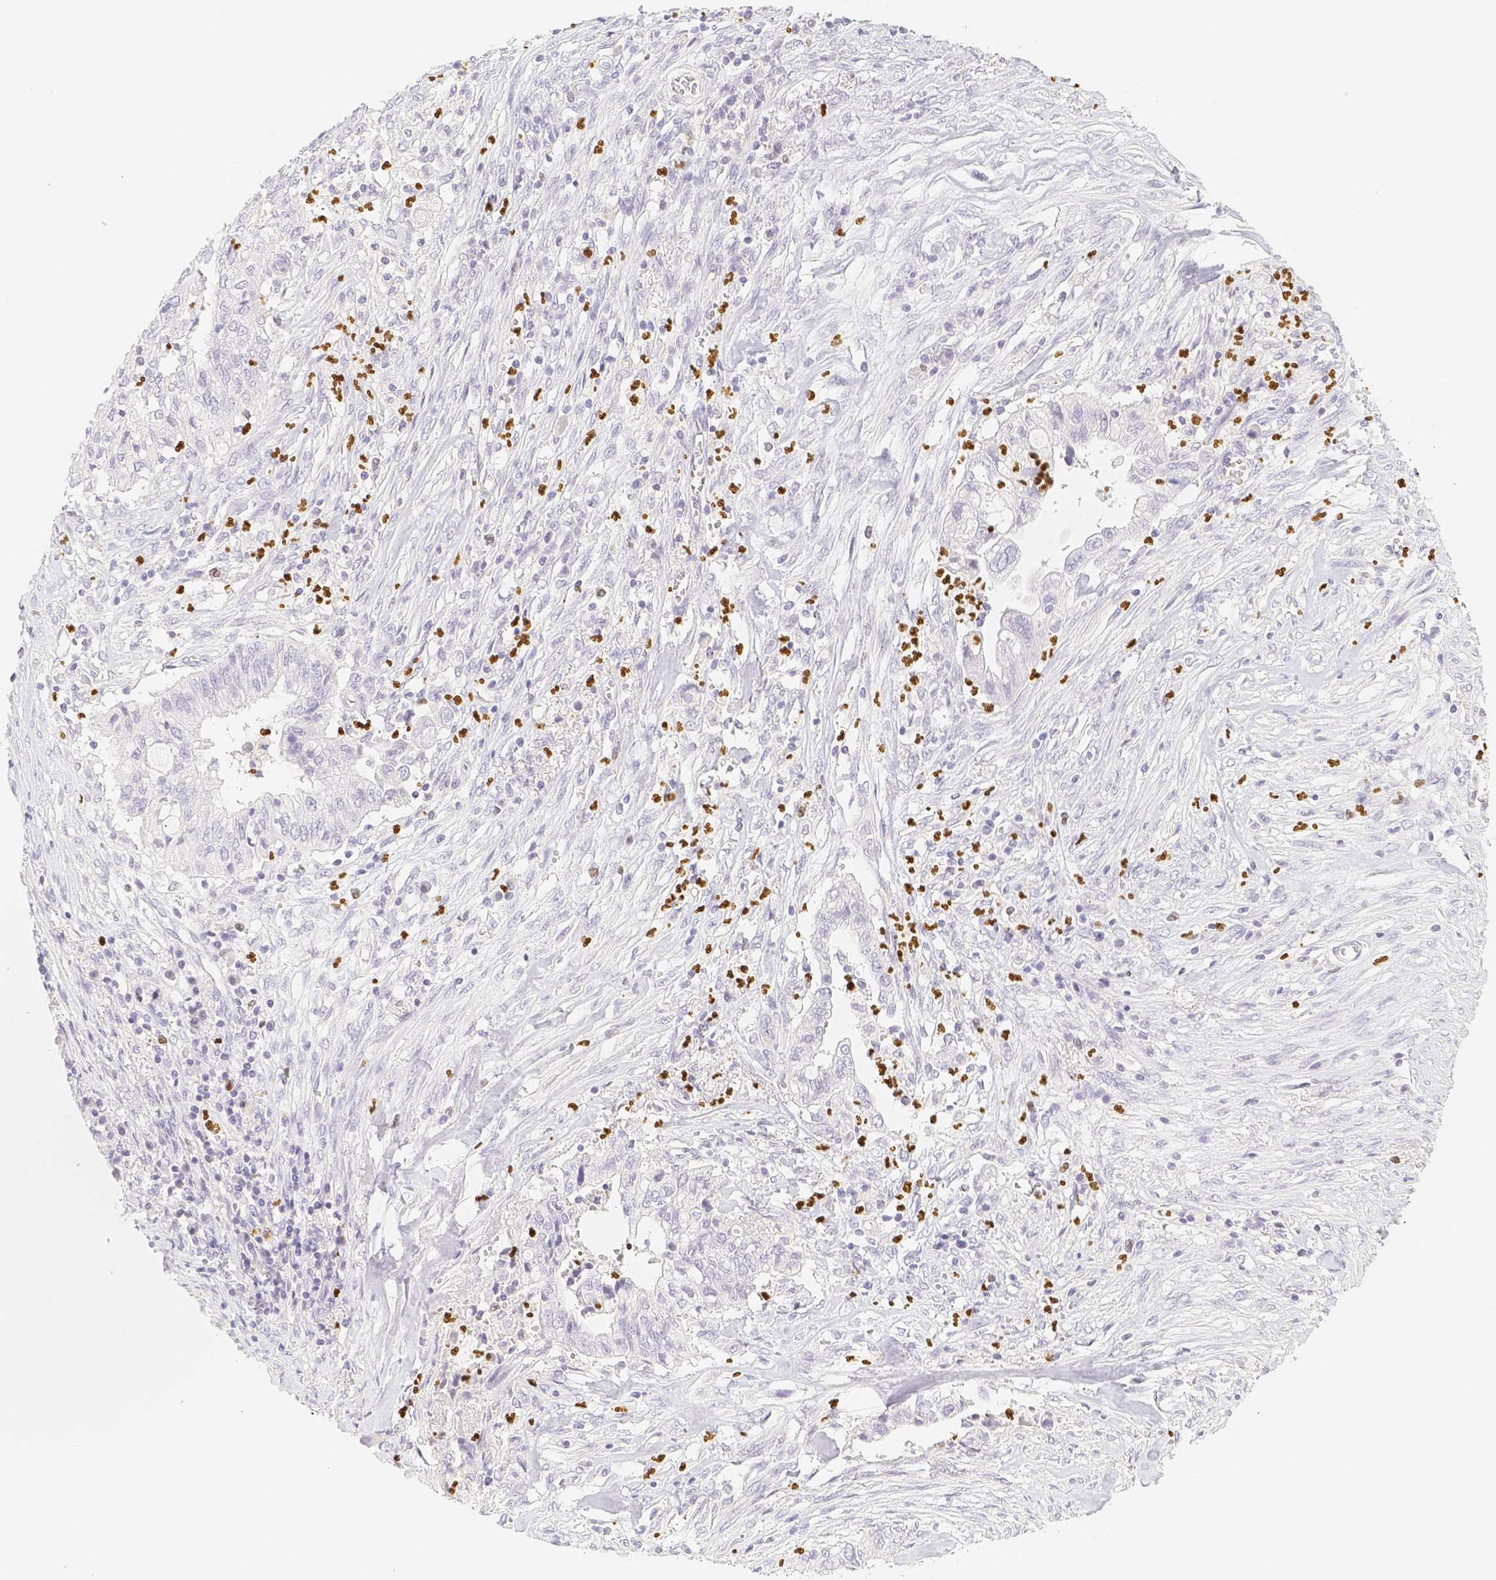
{"staining": {"intensity": "negative", "quantity": "none", "location": "none"}, "tissue": "cervical cancer", "cell_type": "Tumor cells", "image_type": "cancer", "snomed": [{"axis": "morphology", "description": "Adenocarcinoma, NOS"}, {"axis": "topography", "description": "Cervix"}], "caption": "Immunohistochemistry of human cervical adenocarcinoma reveals no positivity in tumor cells.", "gene": "PADI4", "patient": {"sex": "female", "age": 44}}